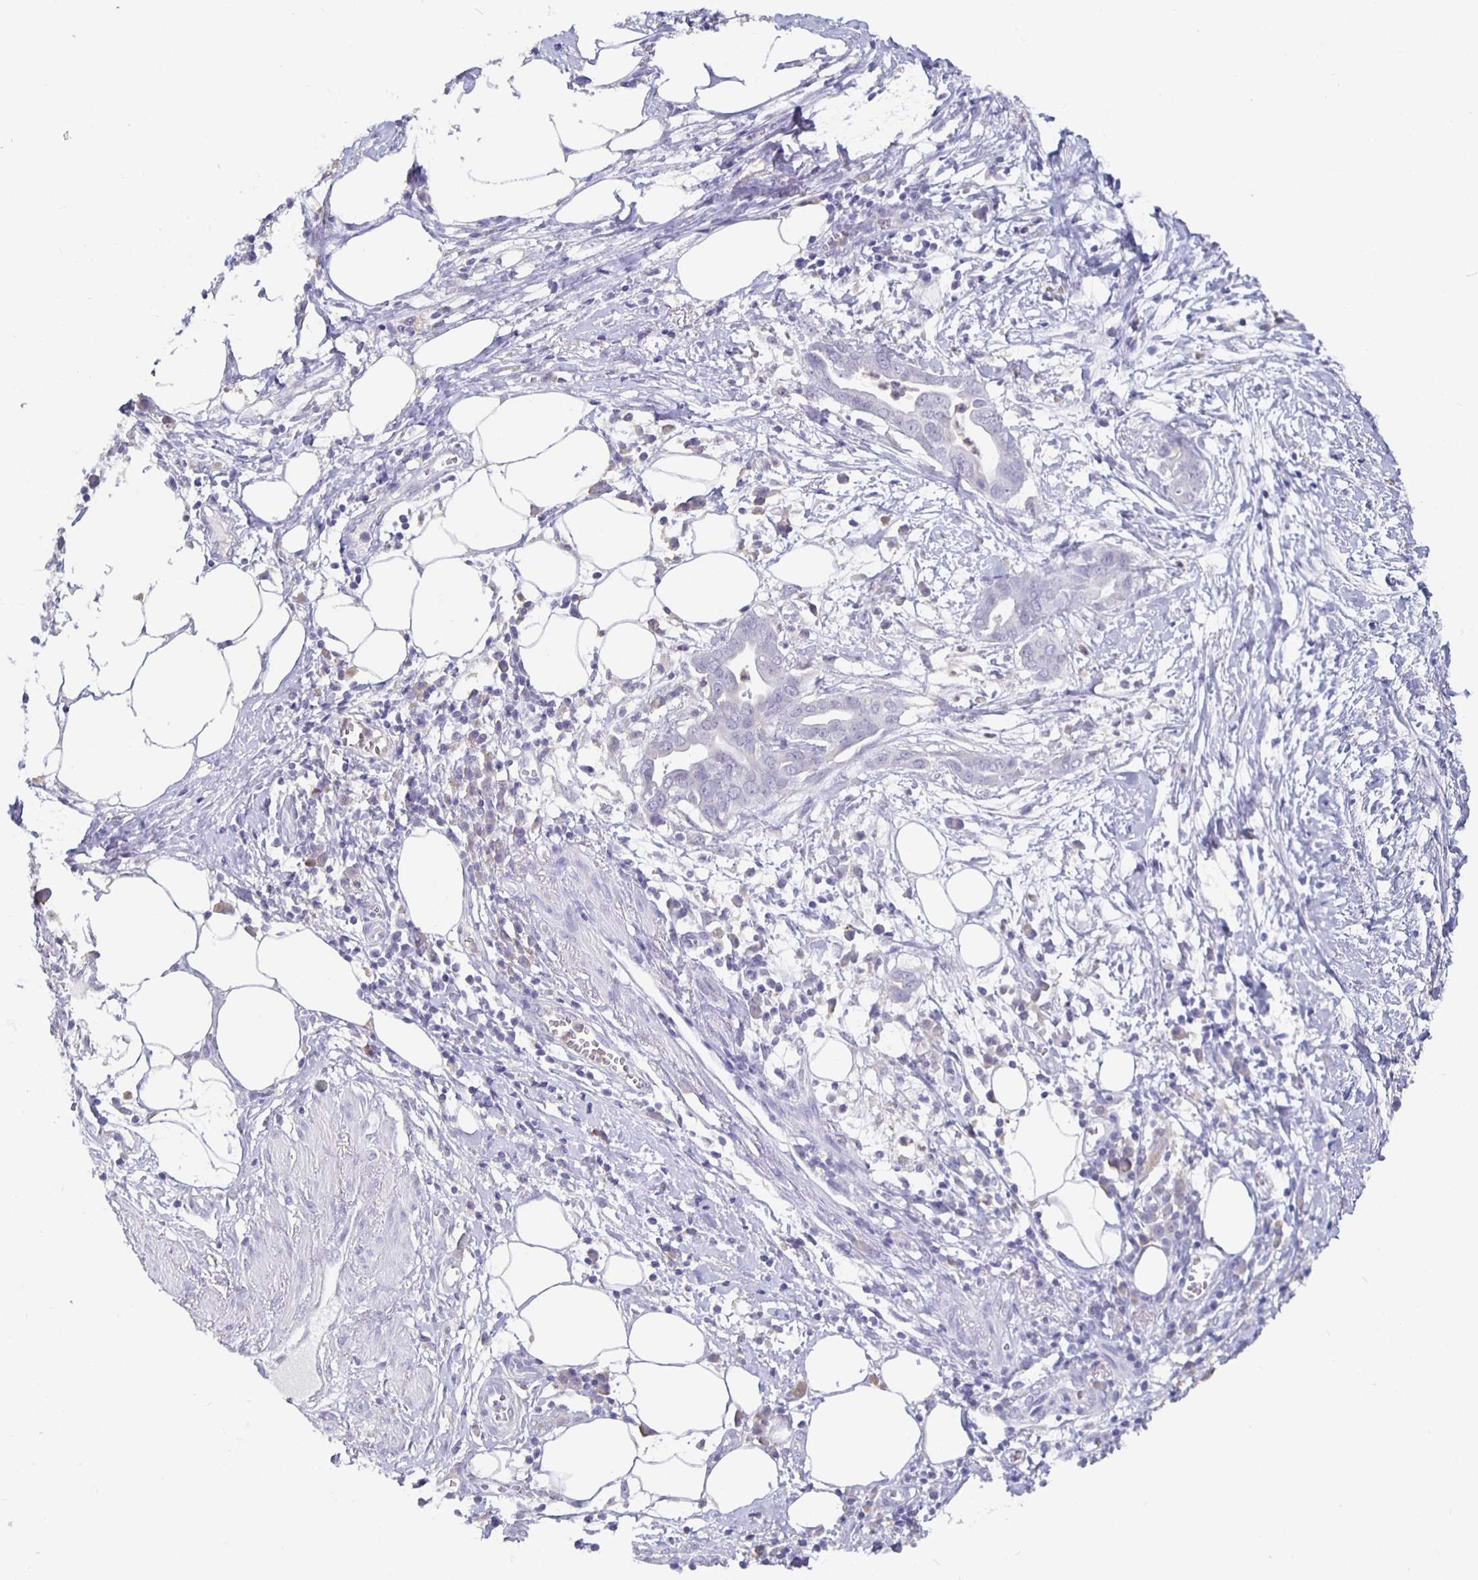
{"staining": {"intensity": "negative", "quantity": "none", "location": "none"}, "tissue": "pancreatic cancer", "cell_type": "Tumor cells", "image_type": "cancer", "snomed": [{"axis": "morphology", "description": "Adenocarcinoma, NOS"}, {"axis": "topography", "description": "Pancreas"}], "caption": "Immunohistochemistry (IHC) histopathology image of neoplastic tissue: pancreatic cancer (adenocarcinoma) stained with DAB (3,3'-diaminobenzidine) displays no significant protein expression in tumor cells.", "gene": "GPX4", "patient": {"sex": "male", "age": 61}}